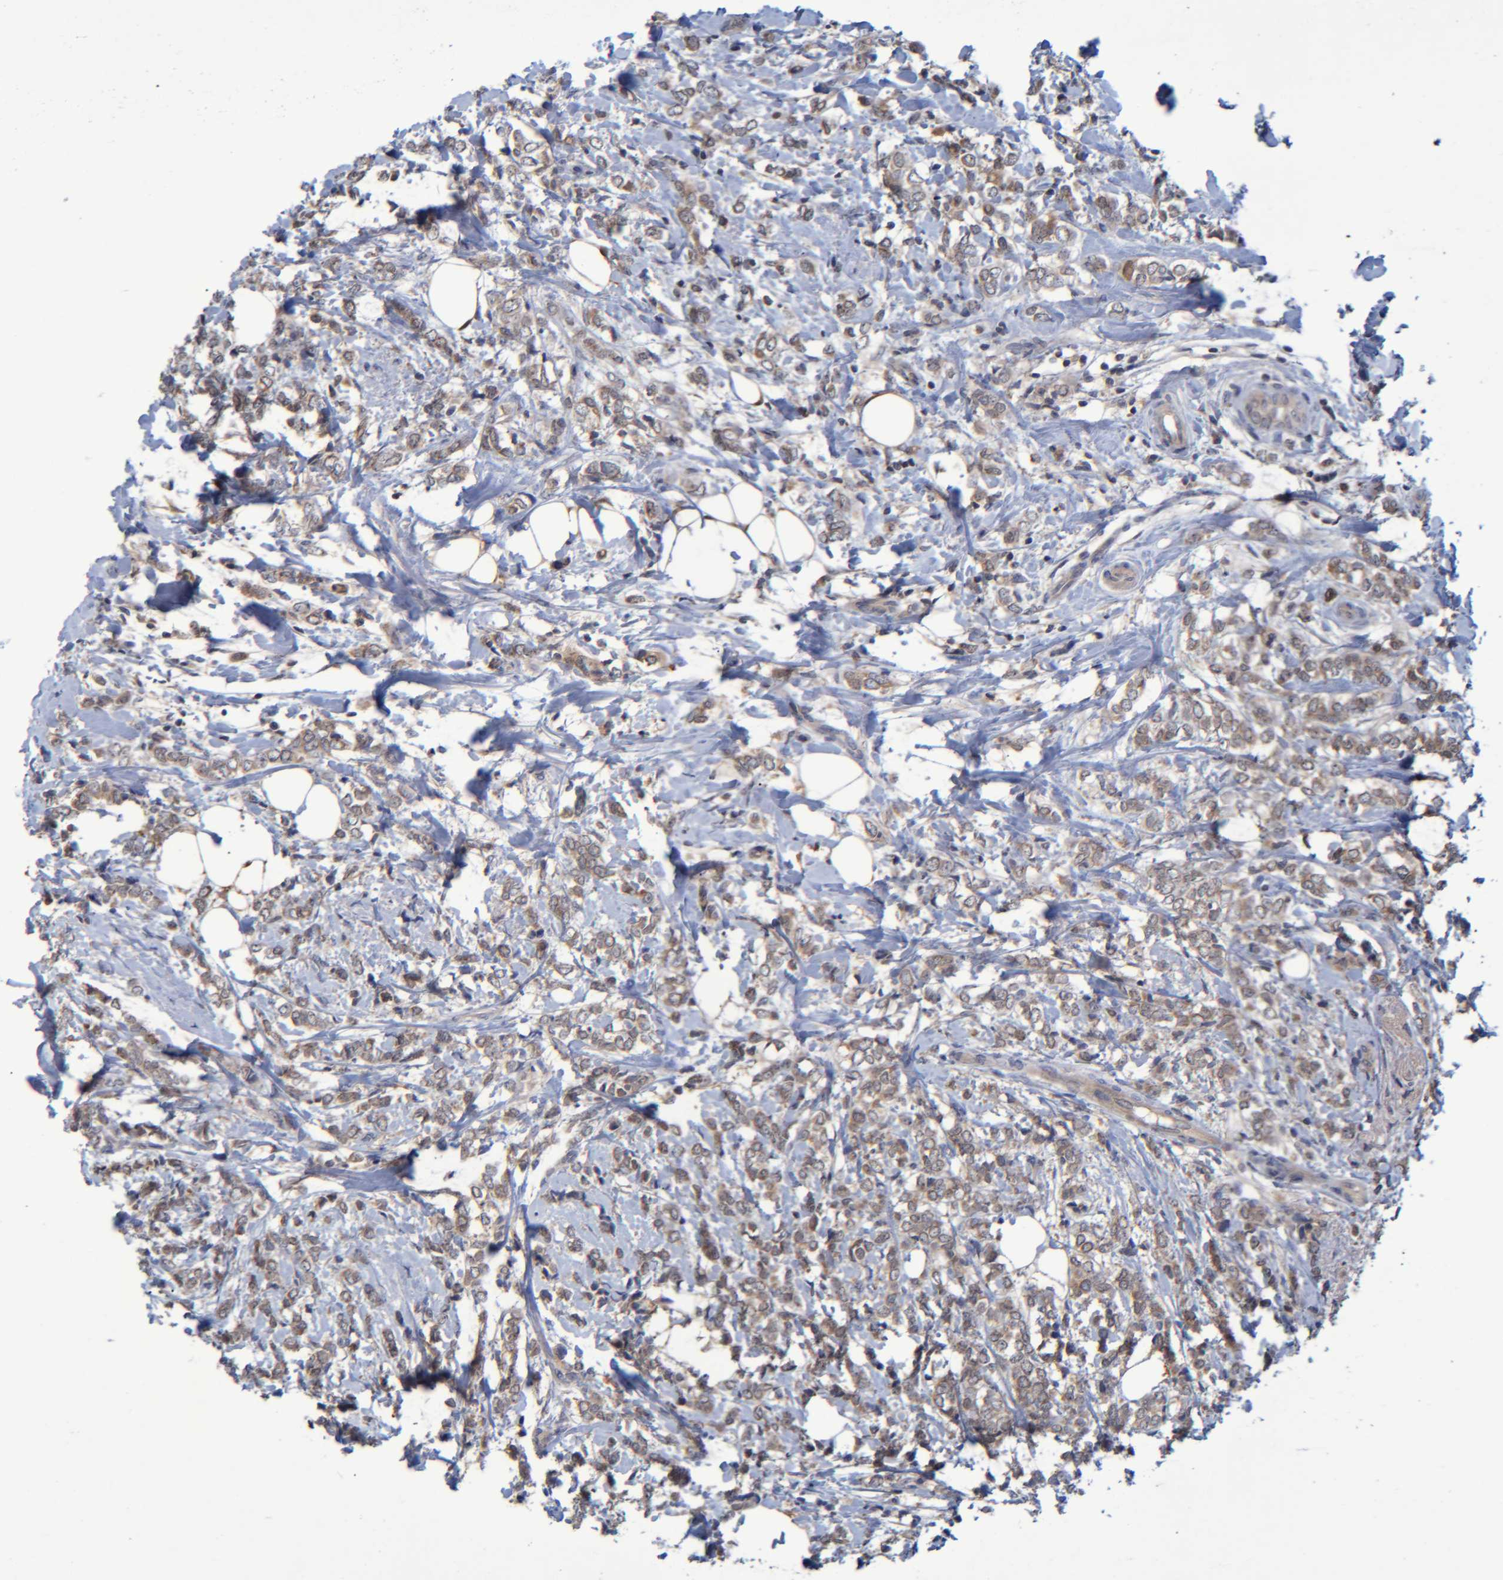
{"staining": {"intensity": "moderate", "quantity": ">75%", "location": "cytoplasmic/membranous"}, "tissue": "breast cancer", "cell_type": "Tumor cells", "image_type": "cancer", "snomed": [{"axis": "morphology", "description": "Normal tissue, NOS"}, {"axis": "morphology", "description": "Lobular carcinoma"}, {"axis": "topography", "description": "Breast"}], "caption": "A high-resolution photomicrograph shows immunohistochemistry staining of breast lobular carcinoma, which shows moderate cytoplasmic/membranous staining in approximately >75% of tumor cells.", "gene": "PCYT2", "patient": {"sex": "female", "age": 47}}